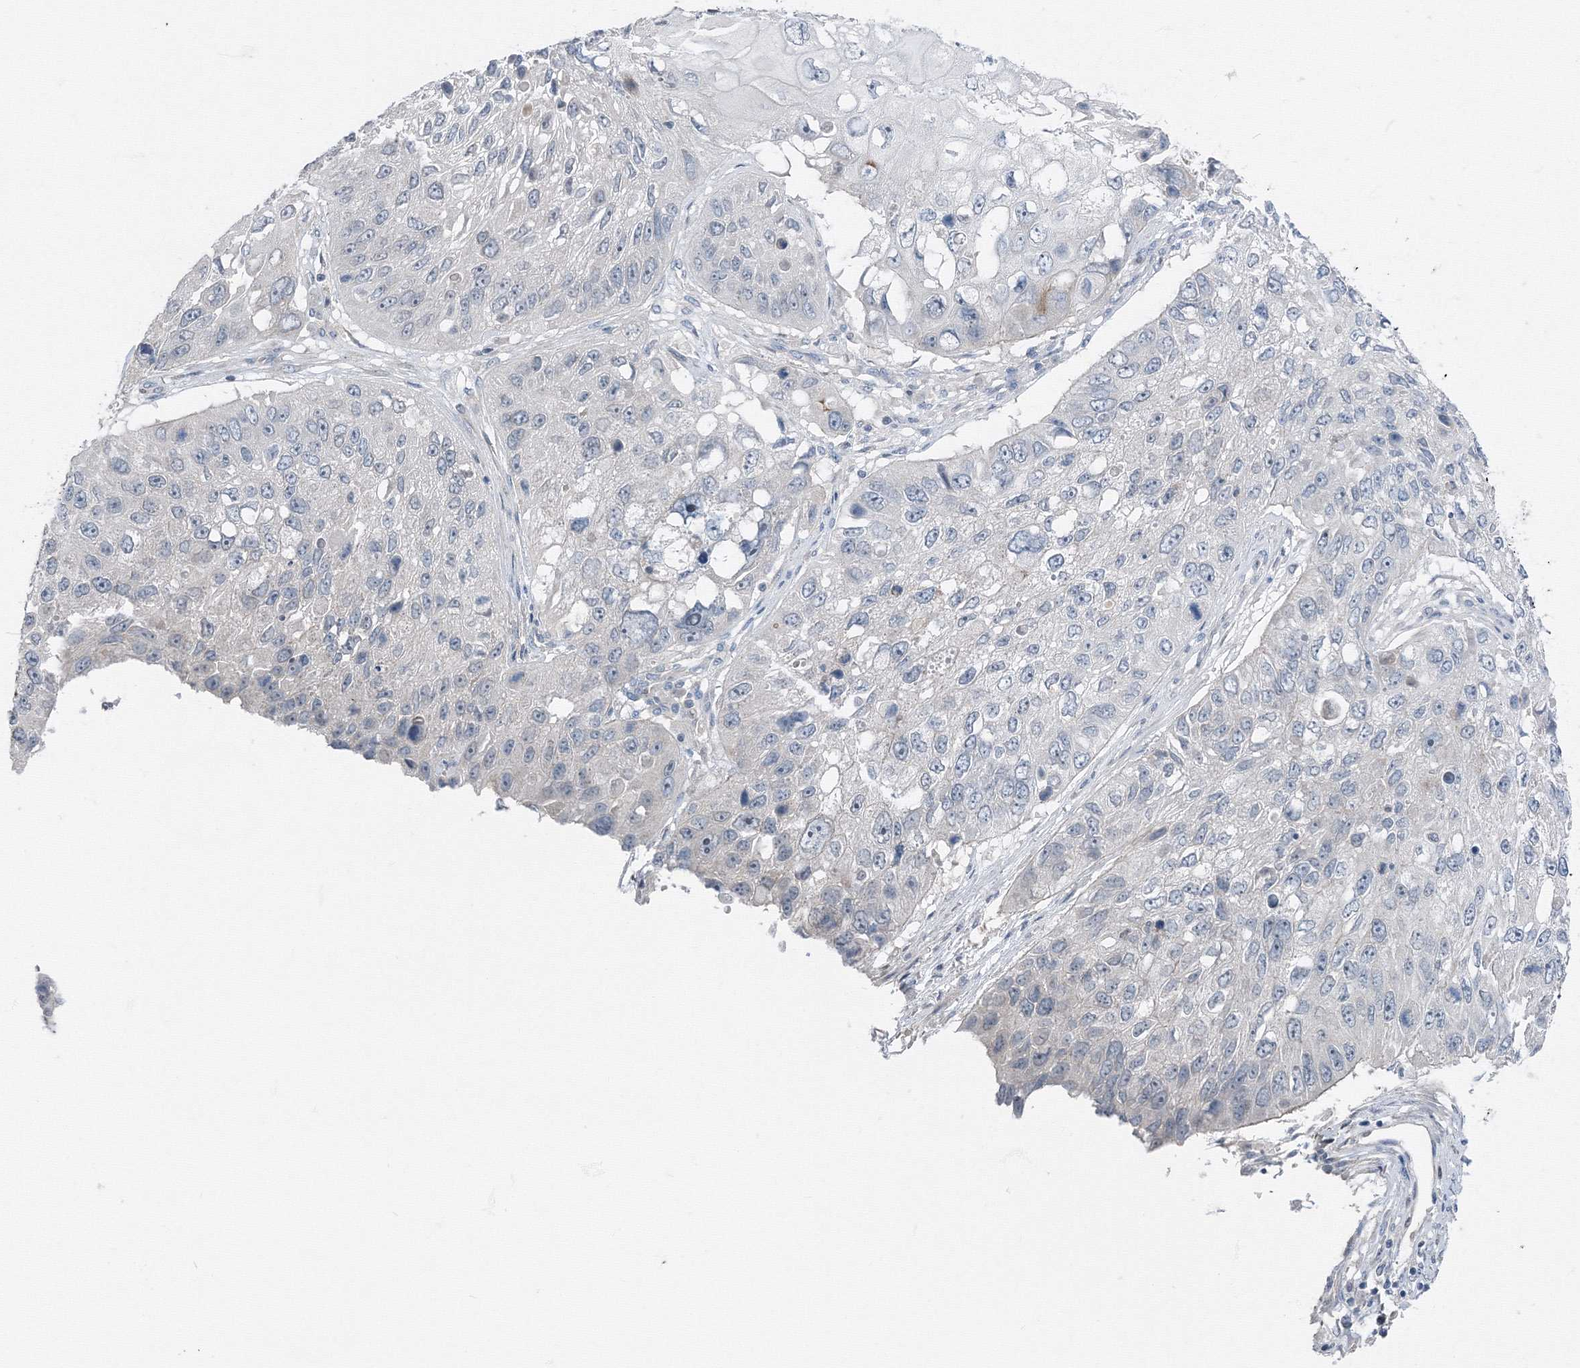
{"staining": {"intensity": "negative", "quantity": "none", "location": "none"}, "tissue": "lung cancer", "cell_type": "Tumor cells", "image_type": "cancer", "snomed": [{"axis": "morphology", "description": "Squamous cell carcinoma, NOS"}, {"axis": "topography", "description": "Lung"}], "caption": "Tumor cells show no significant protein staining in lung cancer (squamous cell carcinoma).", "gene": "AASDH", "patient": {"sex": "male", "age": 61}}